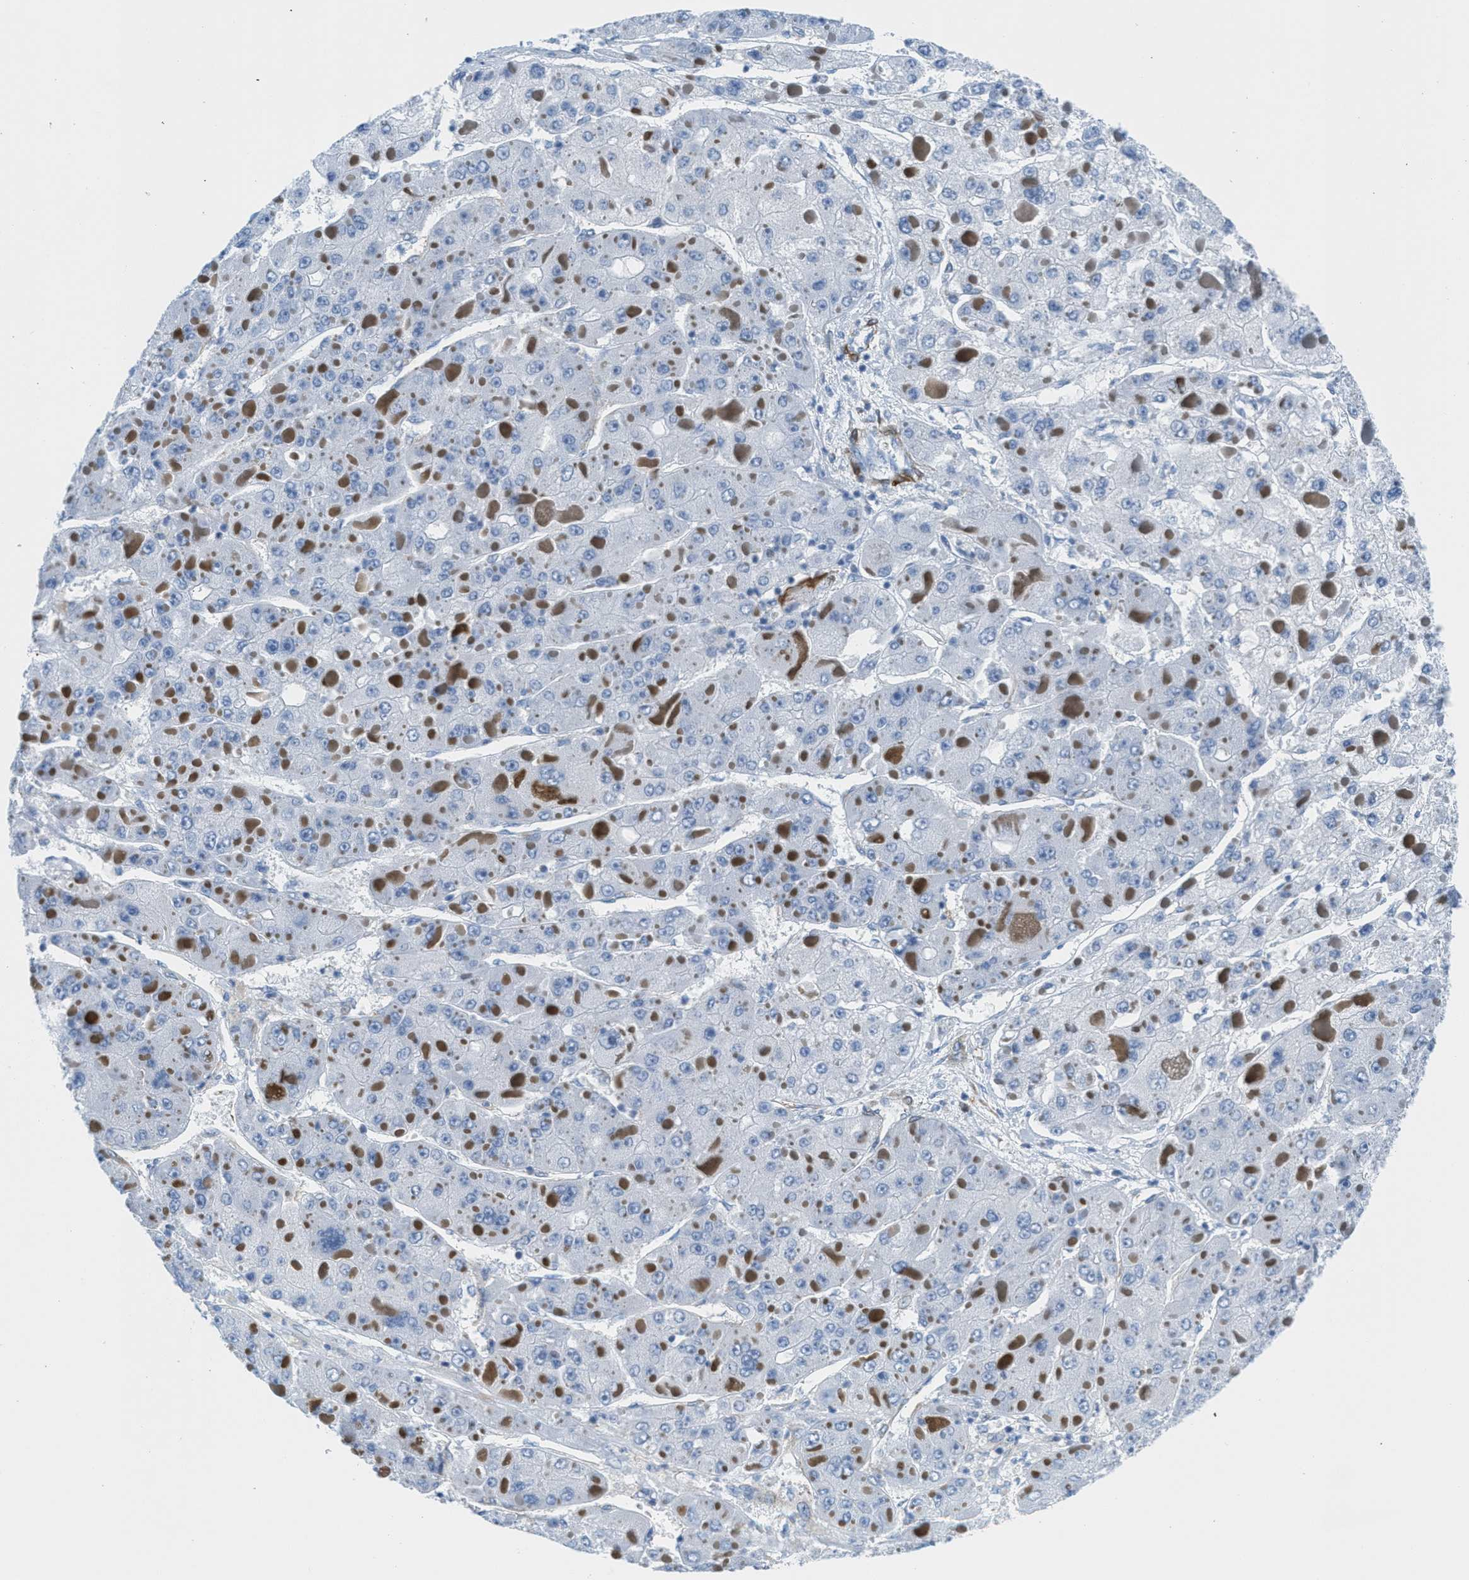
{"staining": {"intensity": "negative", "quantity": "none", "location": "none"}, "tissue": "liver cancer", "cell_type": "Tumor cells", "image_type": "cancer", "snomed": [{"axis": "morphology", "description": "Carcinoma, Hepatocellular, NOS"}, {"axis": "topography", "description": "Liver"}], "caption": "This is an immunohistochemistry image of liver hepatocellular carcinoma. There is no positivity in tumor cells.", "gene": "MAPRE2", "patient": {"sex": "female", "age": 73}}